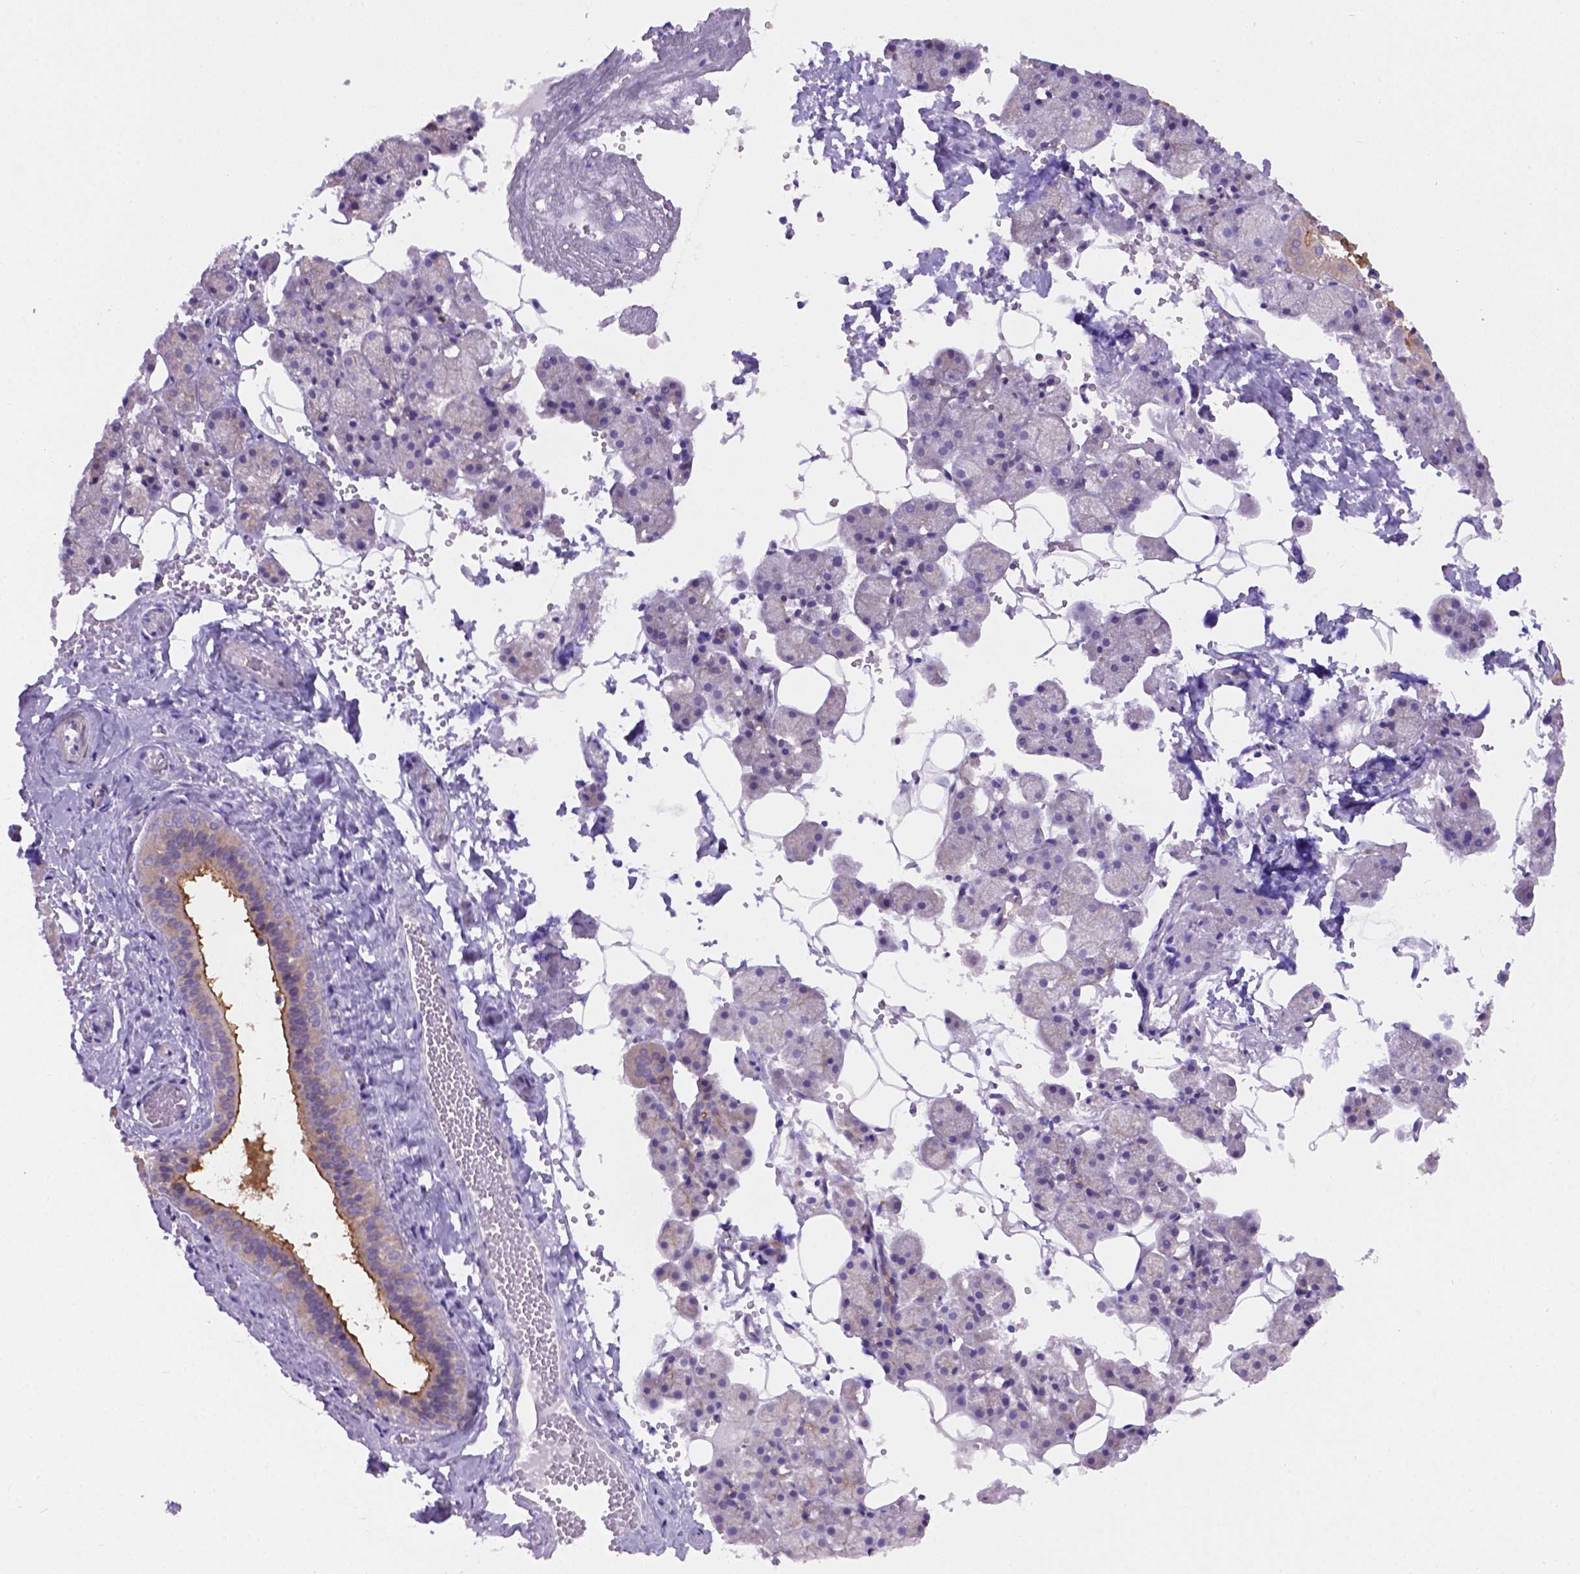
{"staining": {"intensity": "moderate", "quantity": "<25%", "location": "cytoplasmic/membranous"}, "tissue": "salivary gland", "cell_type": "Glandular cells", "image_type": "normal", "snomed": [{"axis": "morphology", "description": "Normal tissue, NOS"}, {"axis": "topography", "description": "Salivary gland"}], "caption": "Protein expression by immunohistochemistry (IHC) exhibits moderate cytoplasmic/membranous expression in about <25% of glandular cells in benign salivary gland. (DAB (3,3'-diaminobenzidine) IHC with brightfield microscopy, high magnification).", "gene": "CDH7", "patient": {"sex": "male", "age": 38}}